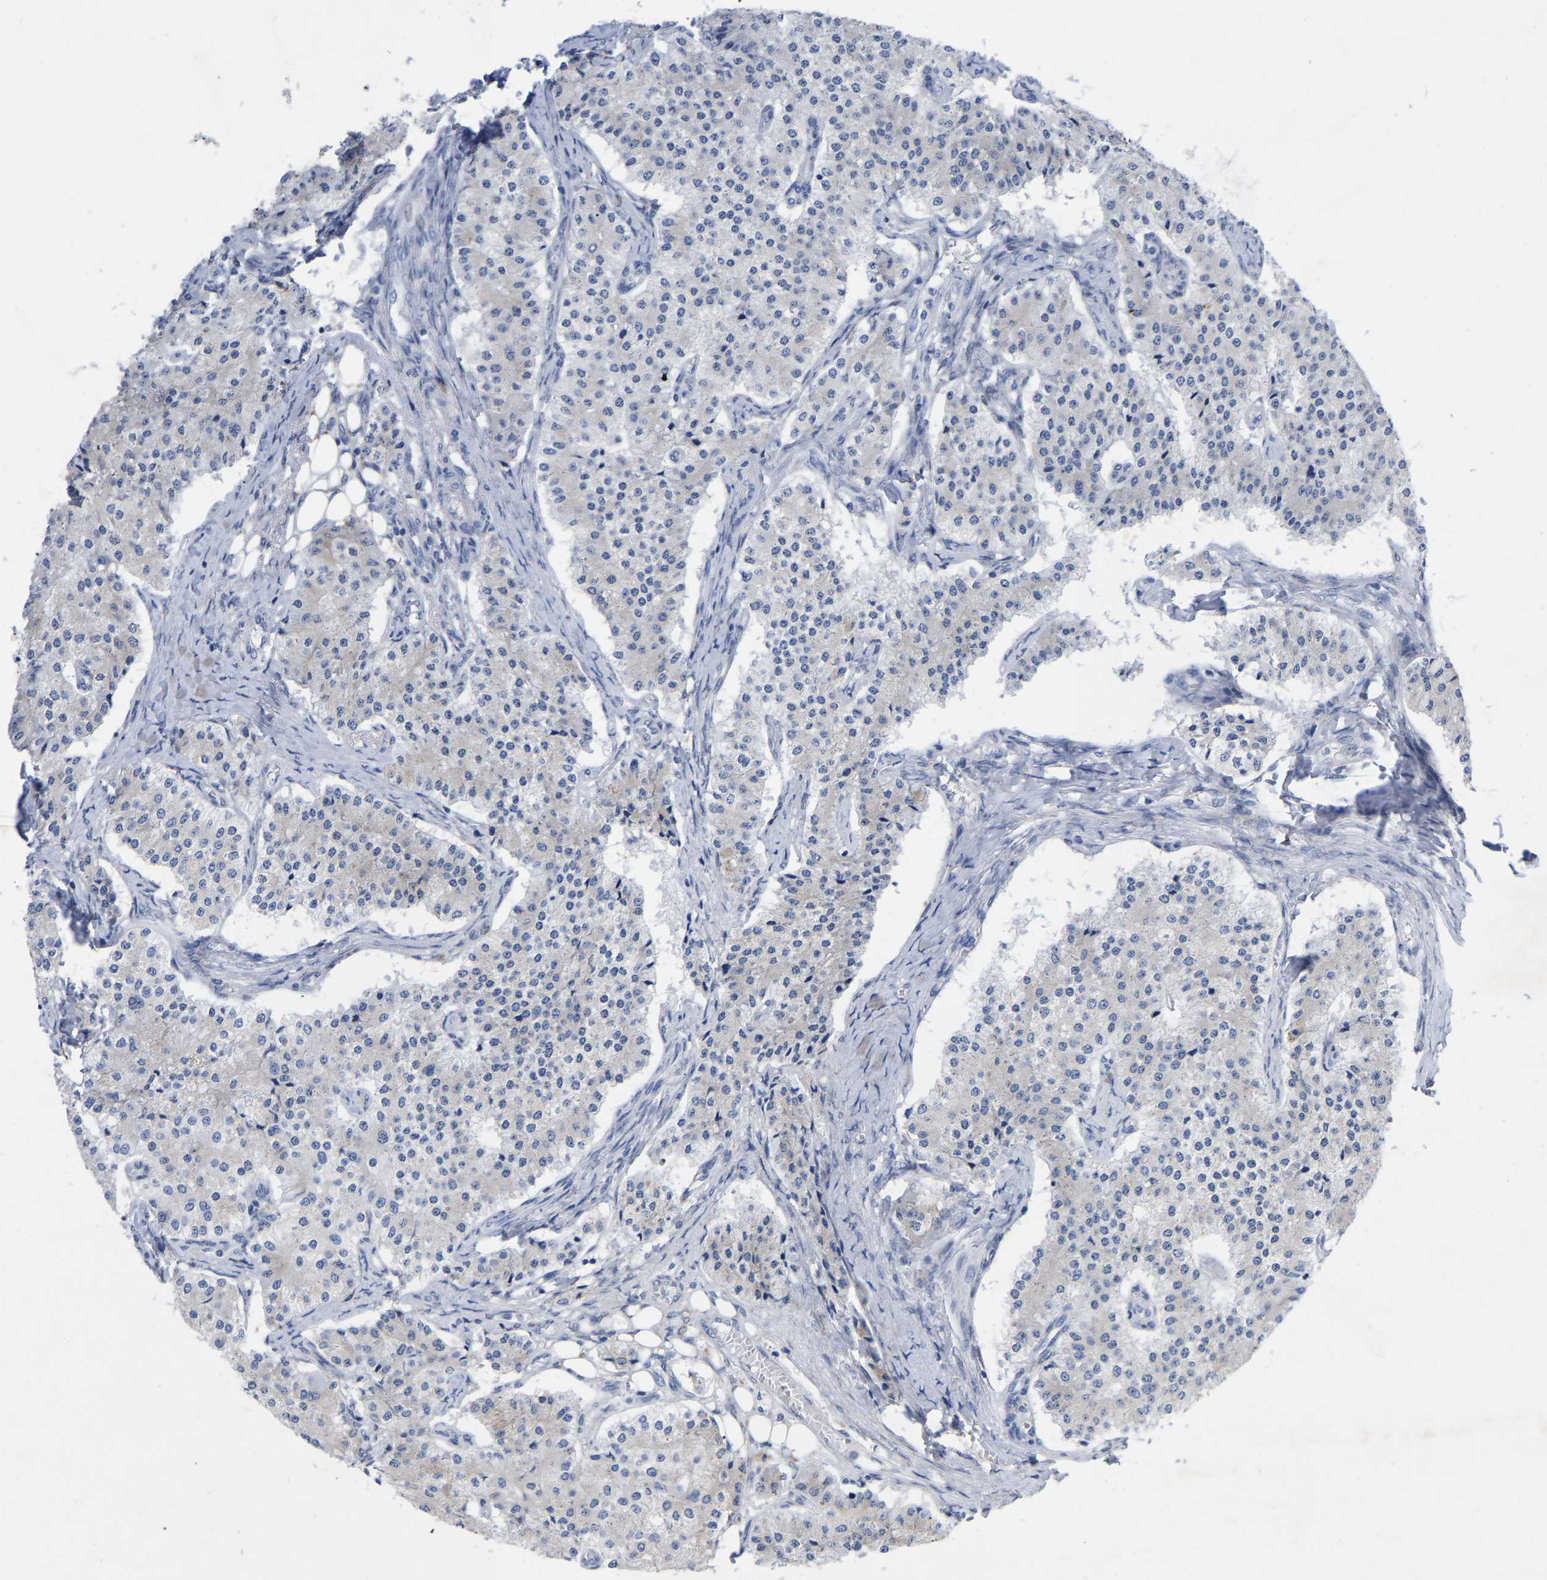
{"staining": {"intensity": "negative", "quantity": "none", "location": "none"}, "tissue": "carcinoid", "cell_type": "Tumor cells", "image_type": "cancer", "snomed": [{"axis": "morphology", "description": "Carcinoid, malignant, NOS"}, {"axis": "topography", "description": "Colon"}], "caption": "This is an immunohistochemistry image of human carcinoid (malignant). There is no expression in tumor cells.", "gene": "STRIP2", "patient": {"sex": "female", "age": 52}}